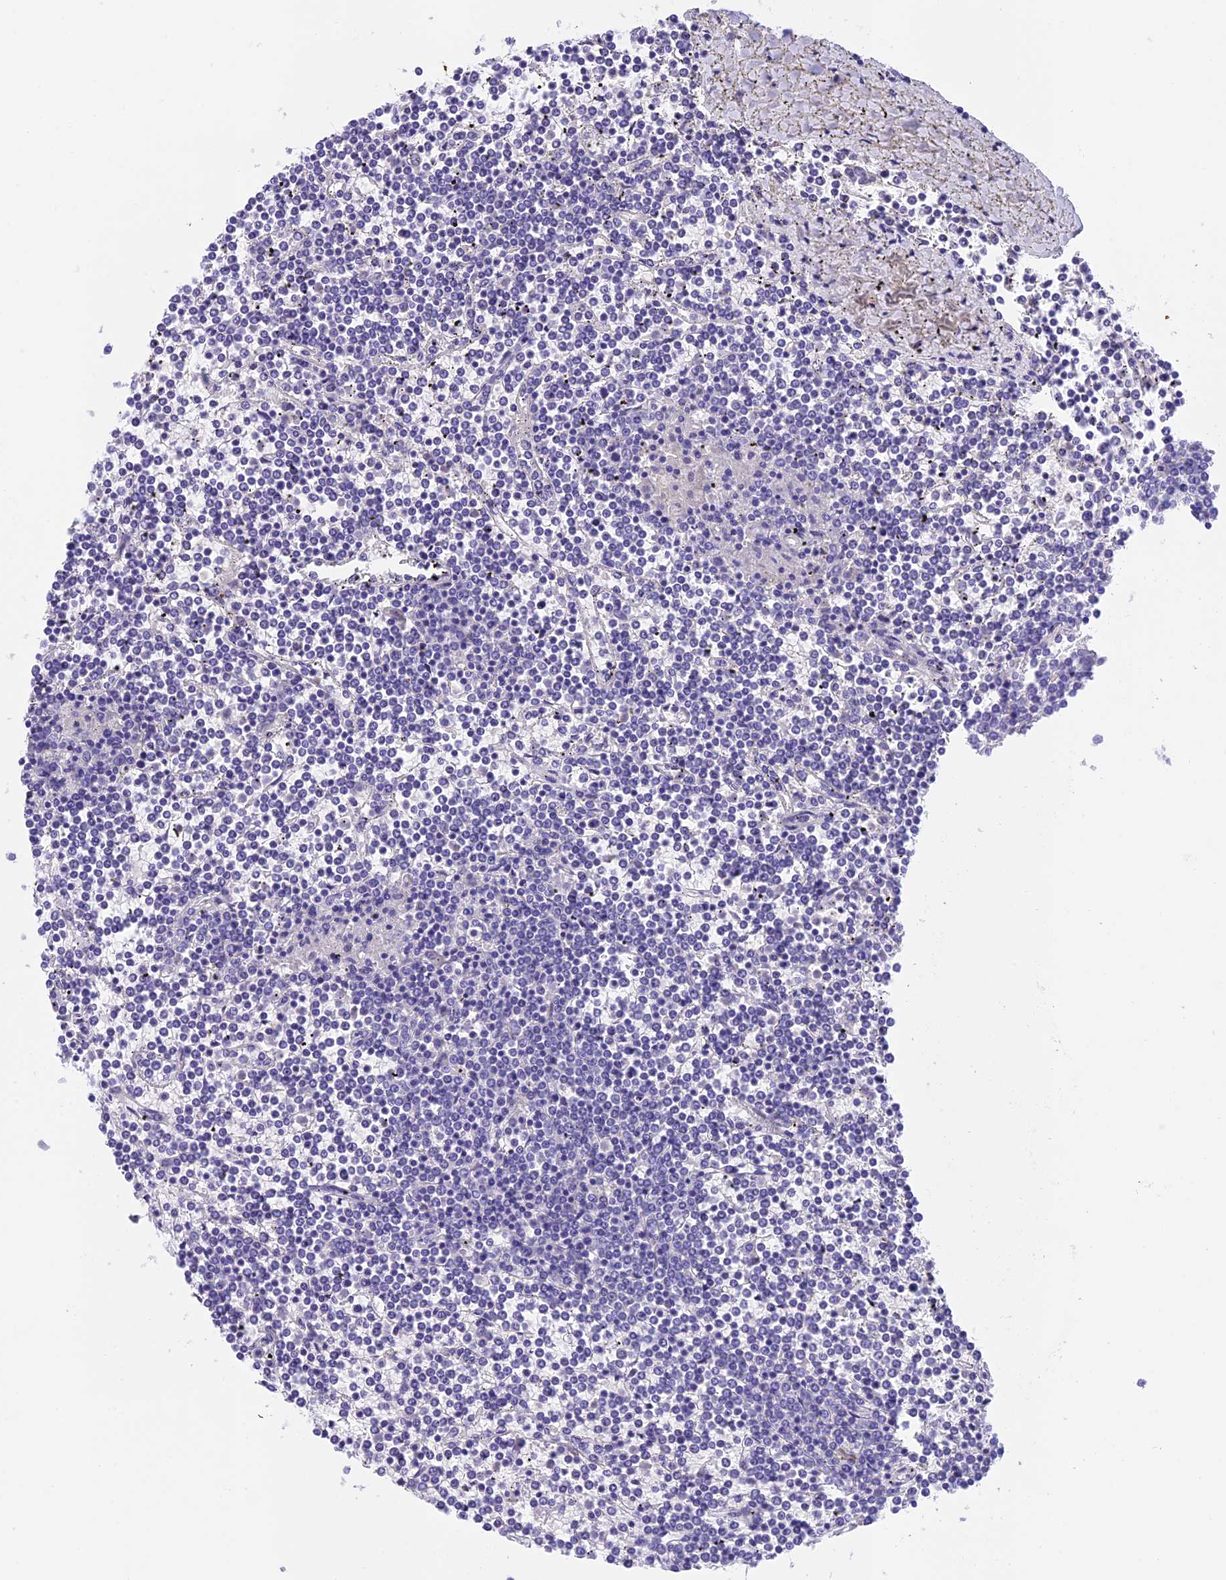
{"staining": {"intensity": "negative", "quantity": "none", "location": "none"}, "tissue": "lymphoma", "cell_type": "Tumor cells", "image_type": "cancer", "snomed": [{"axis": "morphology", "description": "Malignant lymphoma, non-Hodgkin's type, Low grade"}, {"axis": "topography", "description": "Spleen"}], "caption": "IHC of human low-grade malignant lymphoma, non-Hodgkin's type shows no positivity in tumor cells.", "gene": "C17orf67", "patient": {"sex": "female", "age": 19}}